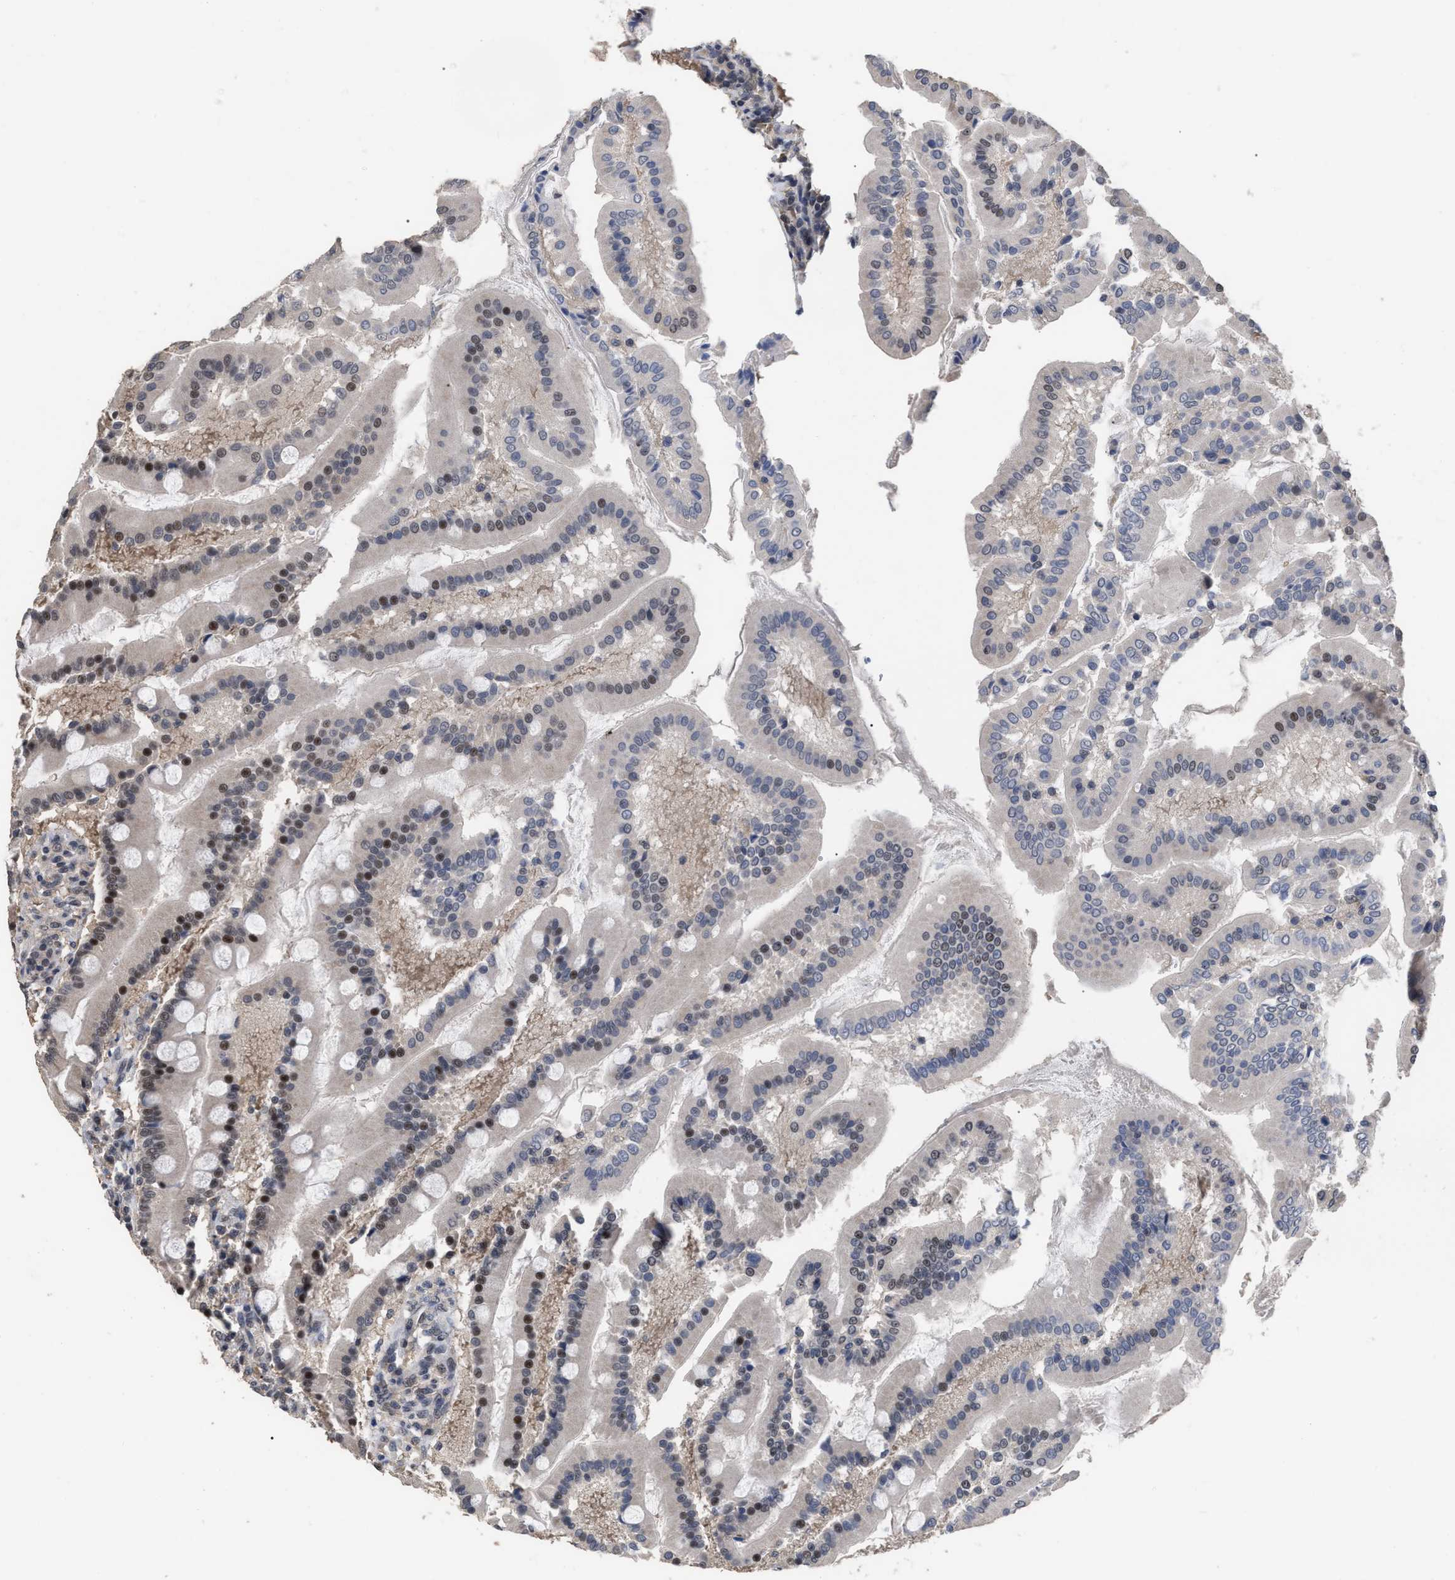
{"staining": {"intensity": "moderate", "quantity": "25%-75%", "location": "nuclear"}, "tissue": "duodenum", "cell_type": "Glandular cells", "image_type": "normal", "snomed": [{"axis": "morphology", "description": "Normal tissue, NOS"}, {"axis": "topography", "description": "Duodenum"}], "caption": "Glandular cells demonstrate medium levels of moderate nuclear staining in approximately 25%-75% of cells in benign duodenum. (DAB (3,3'-diaminobenzidine) IHC, brown staining for protein, blue staining for nuclei).", "gene": "JAZF1", "patient": {"sex": "male", "age": 50}}